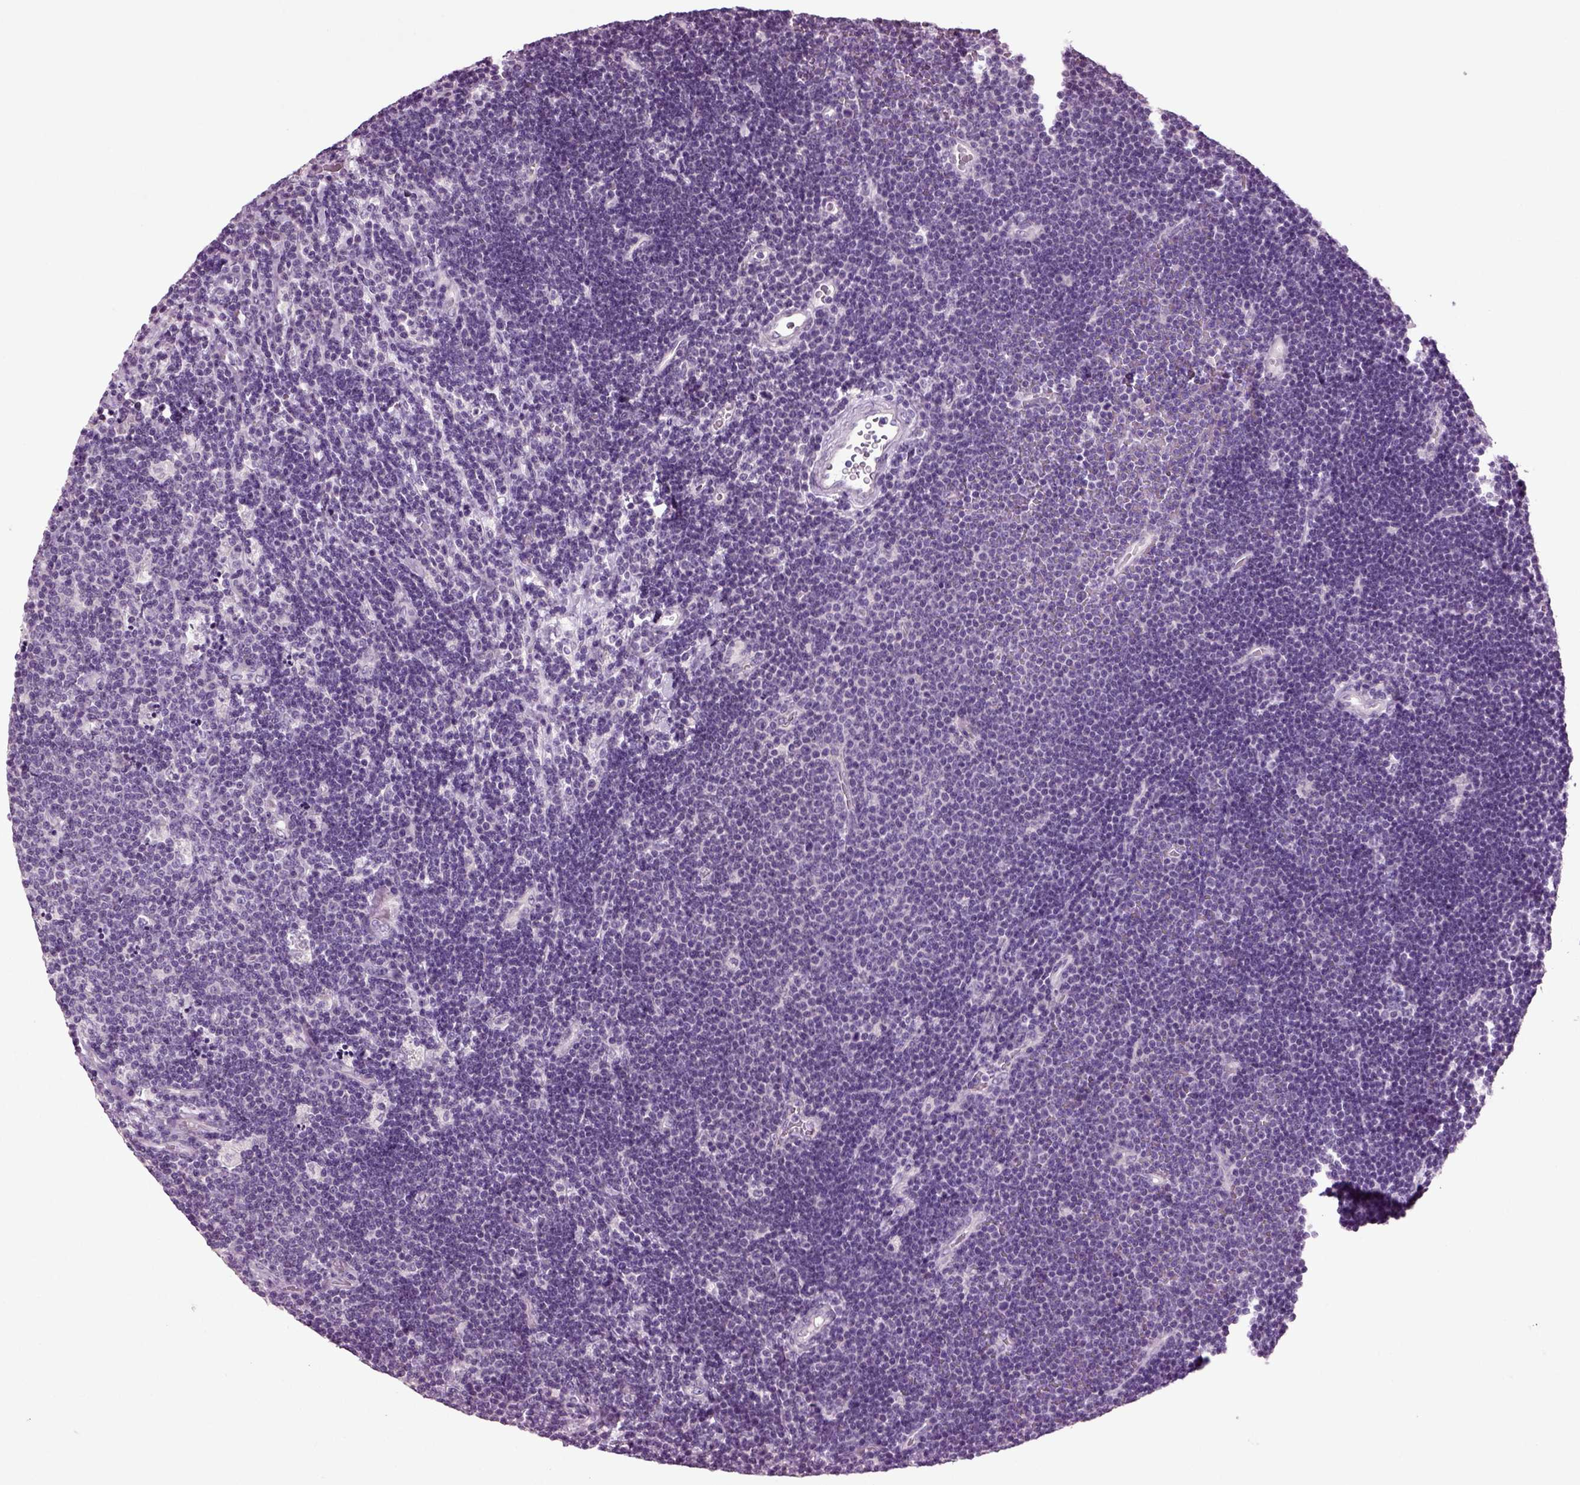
{"staining": {"intensity": "negative", "quantity": "none", "location": "none"}, "tissue": "lymphoma", "cell_type": "Tumor cells", "image_type": "cancer", "snomed": [{"axis": "morphology", "description": "Malignant lymphoma, non-Hodgkin's type, Low grade"}, {"axis": "topography", "description": "Brain"}], "caption": "A high-resolution micrograph shows IHC staining of lymphoma, which shows no significant expression in tumor cells.", "gene": "COL9A2", "patient": {"sex": "female", "age": 66}}